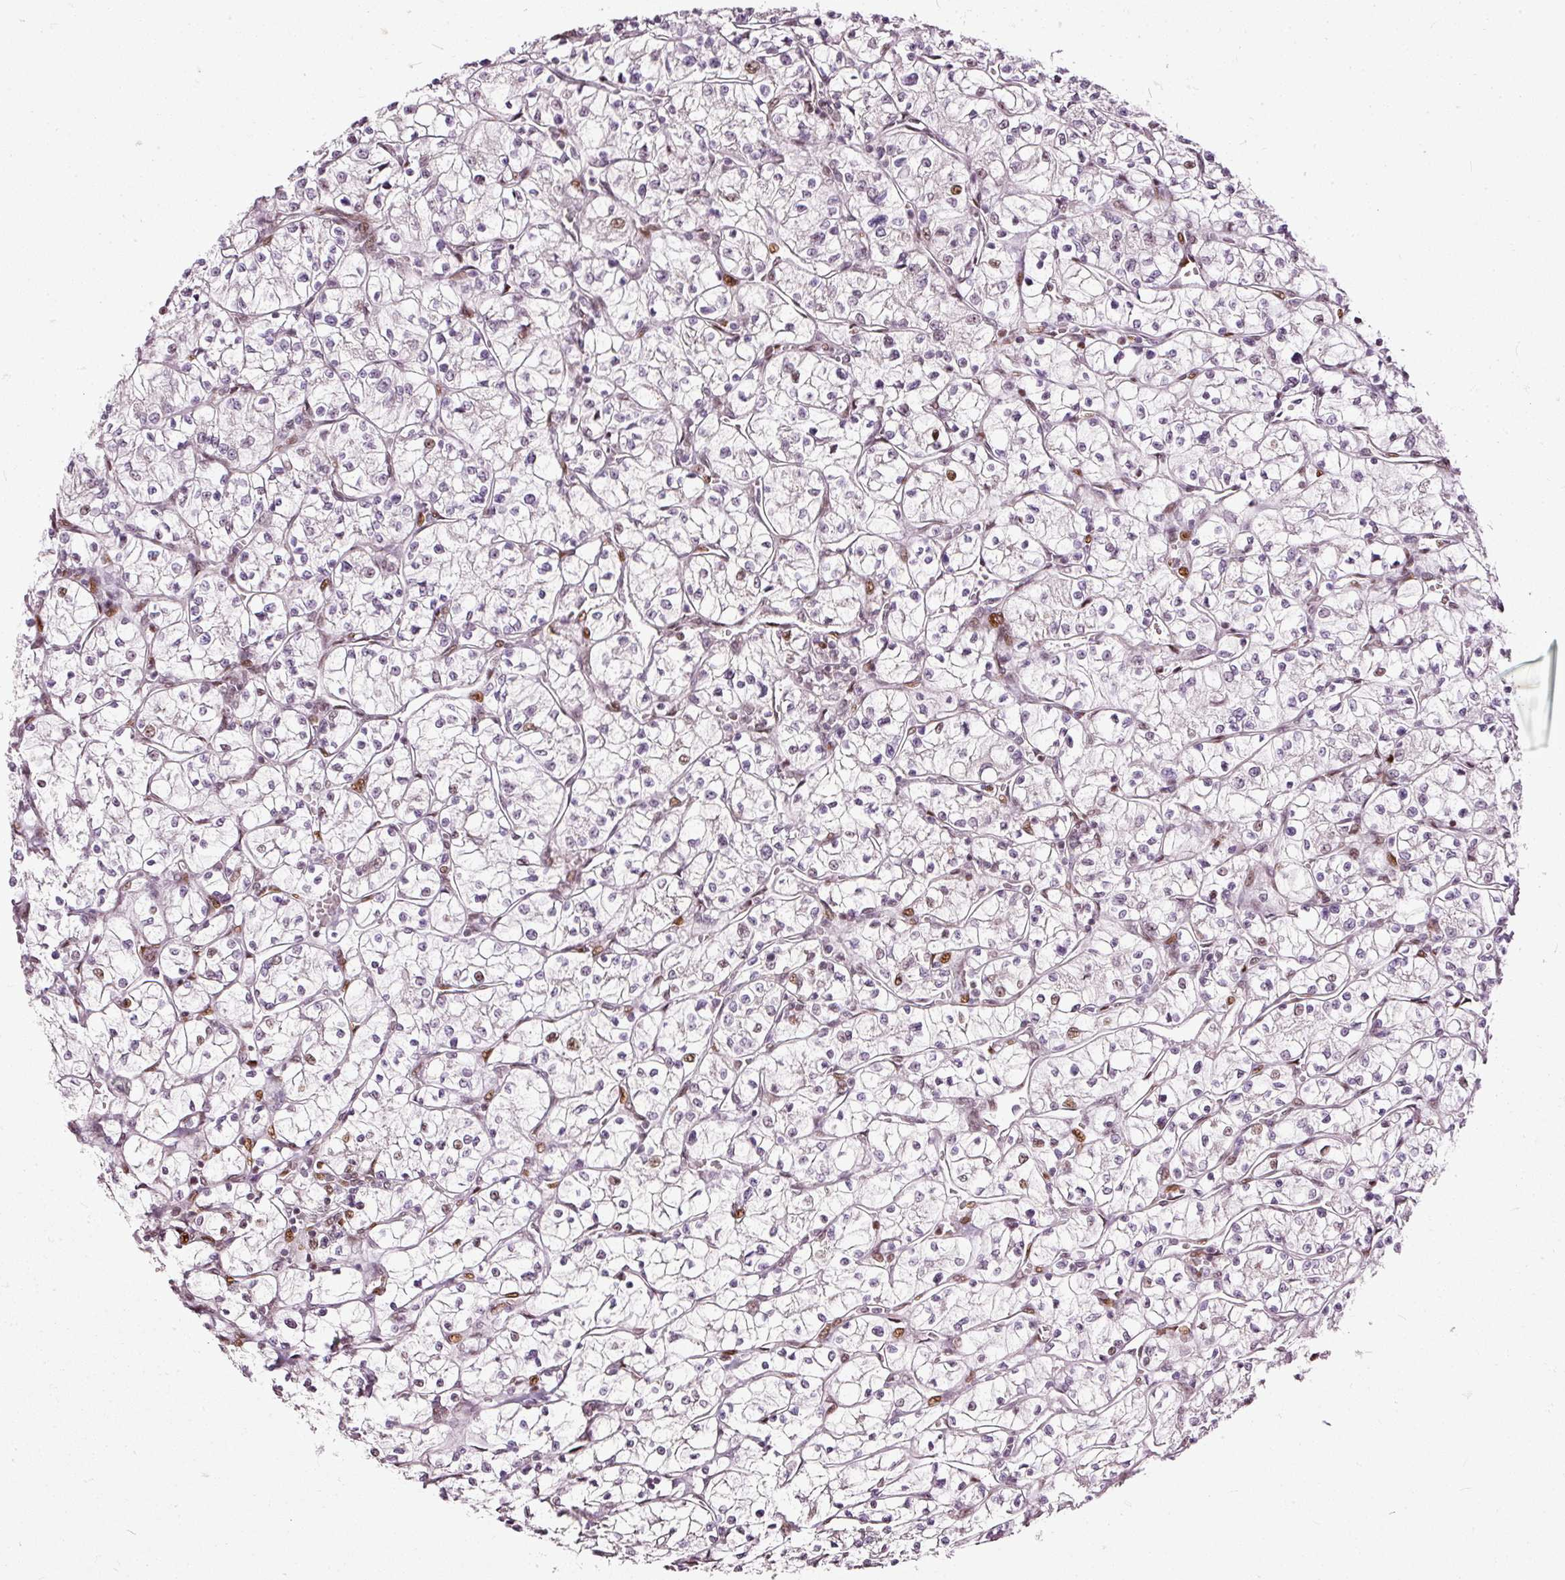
{"staining": {"intensity": "negative", "quantity": "none", "location": "none"}, "tissue": "renal cancer", "cell_type": "Tumor cells", "image_type": "cancer", "snomed": [{"axis": "morphology", "description": "Adenocarcinoma, NOS"}, {"axis": "topography", "description": "Kidney"}], "caption": "High power microscopy image of an immunohistochemistry photomicrograph of renal cancer, revealing no significant expression in tumor cells. (Brightfield microscopy of DAB (3,3'-diaminobenzidine) IHC at high magnification).", "gene": "ZNF778", "patient": {"sex": "female", "age": 64}}